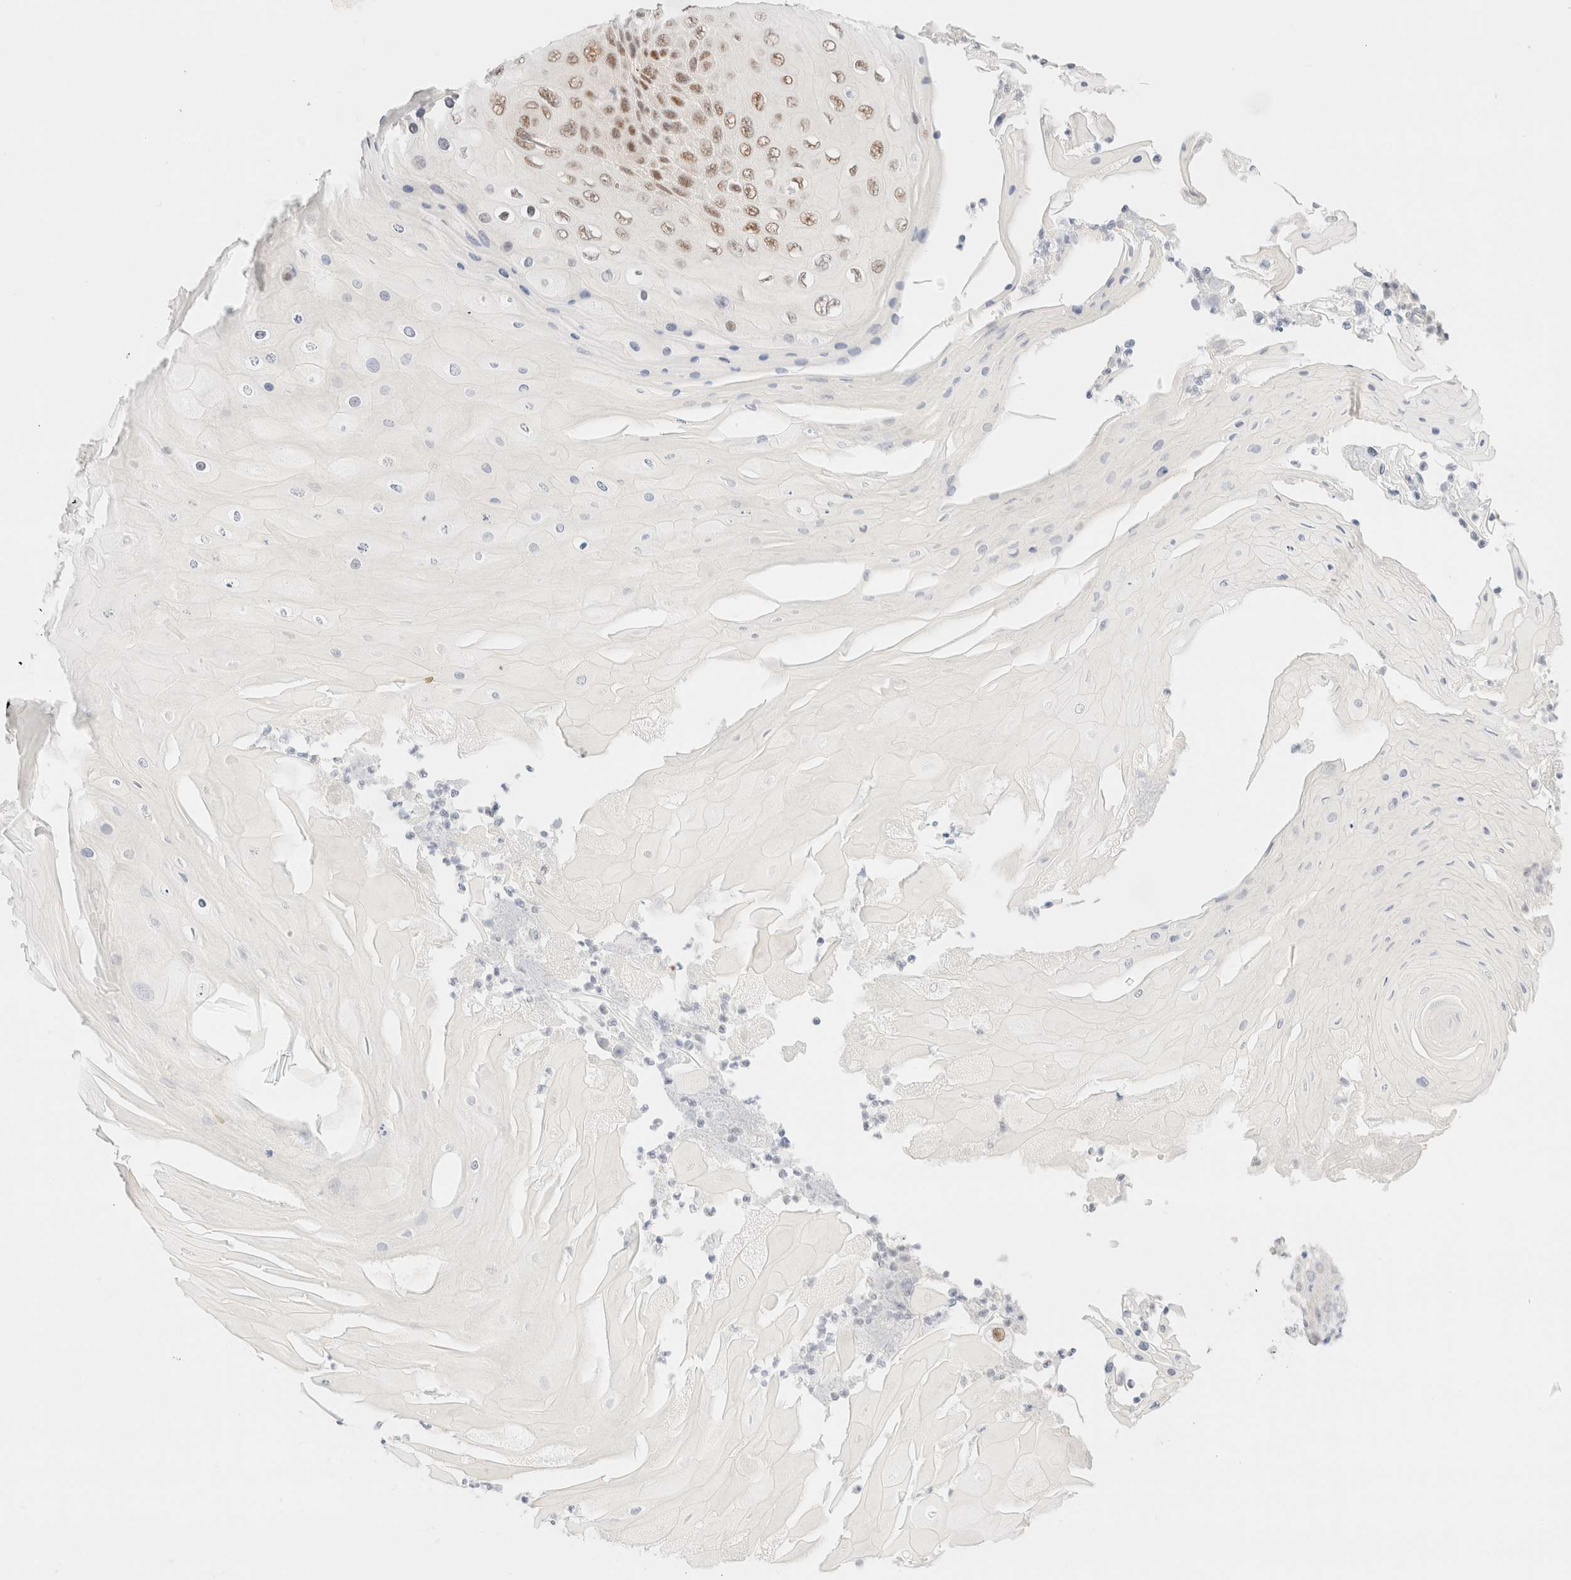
{"staining": {"intensity": "moderate", "quantity": ">75%", "location": "nuclear"}, "tissue": "skin cancer", "cell_type": "Tumor cells", "image_type": "cancer", "snomed": [{"axis": "morphology", "description": "Squamous cell carcinoma, NOS"}, {"axis": "topography", "description": "Skin"}], "caption": "Skin cancer stained for a protein (brown) displays moderate nuclear positive staining in approximately >75% of tumor cells.", "gene": "CIC", "patient": {"sex": "female", "age": 88}}